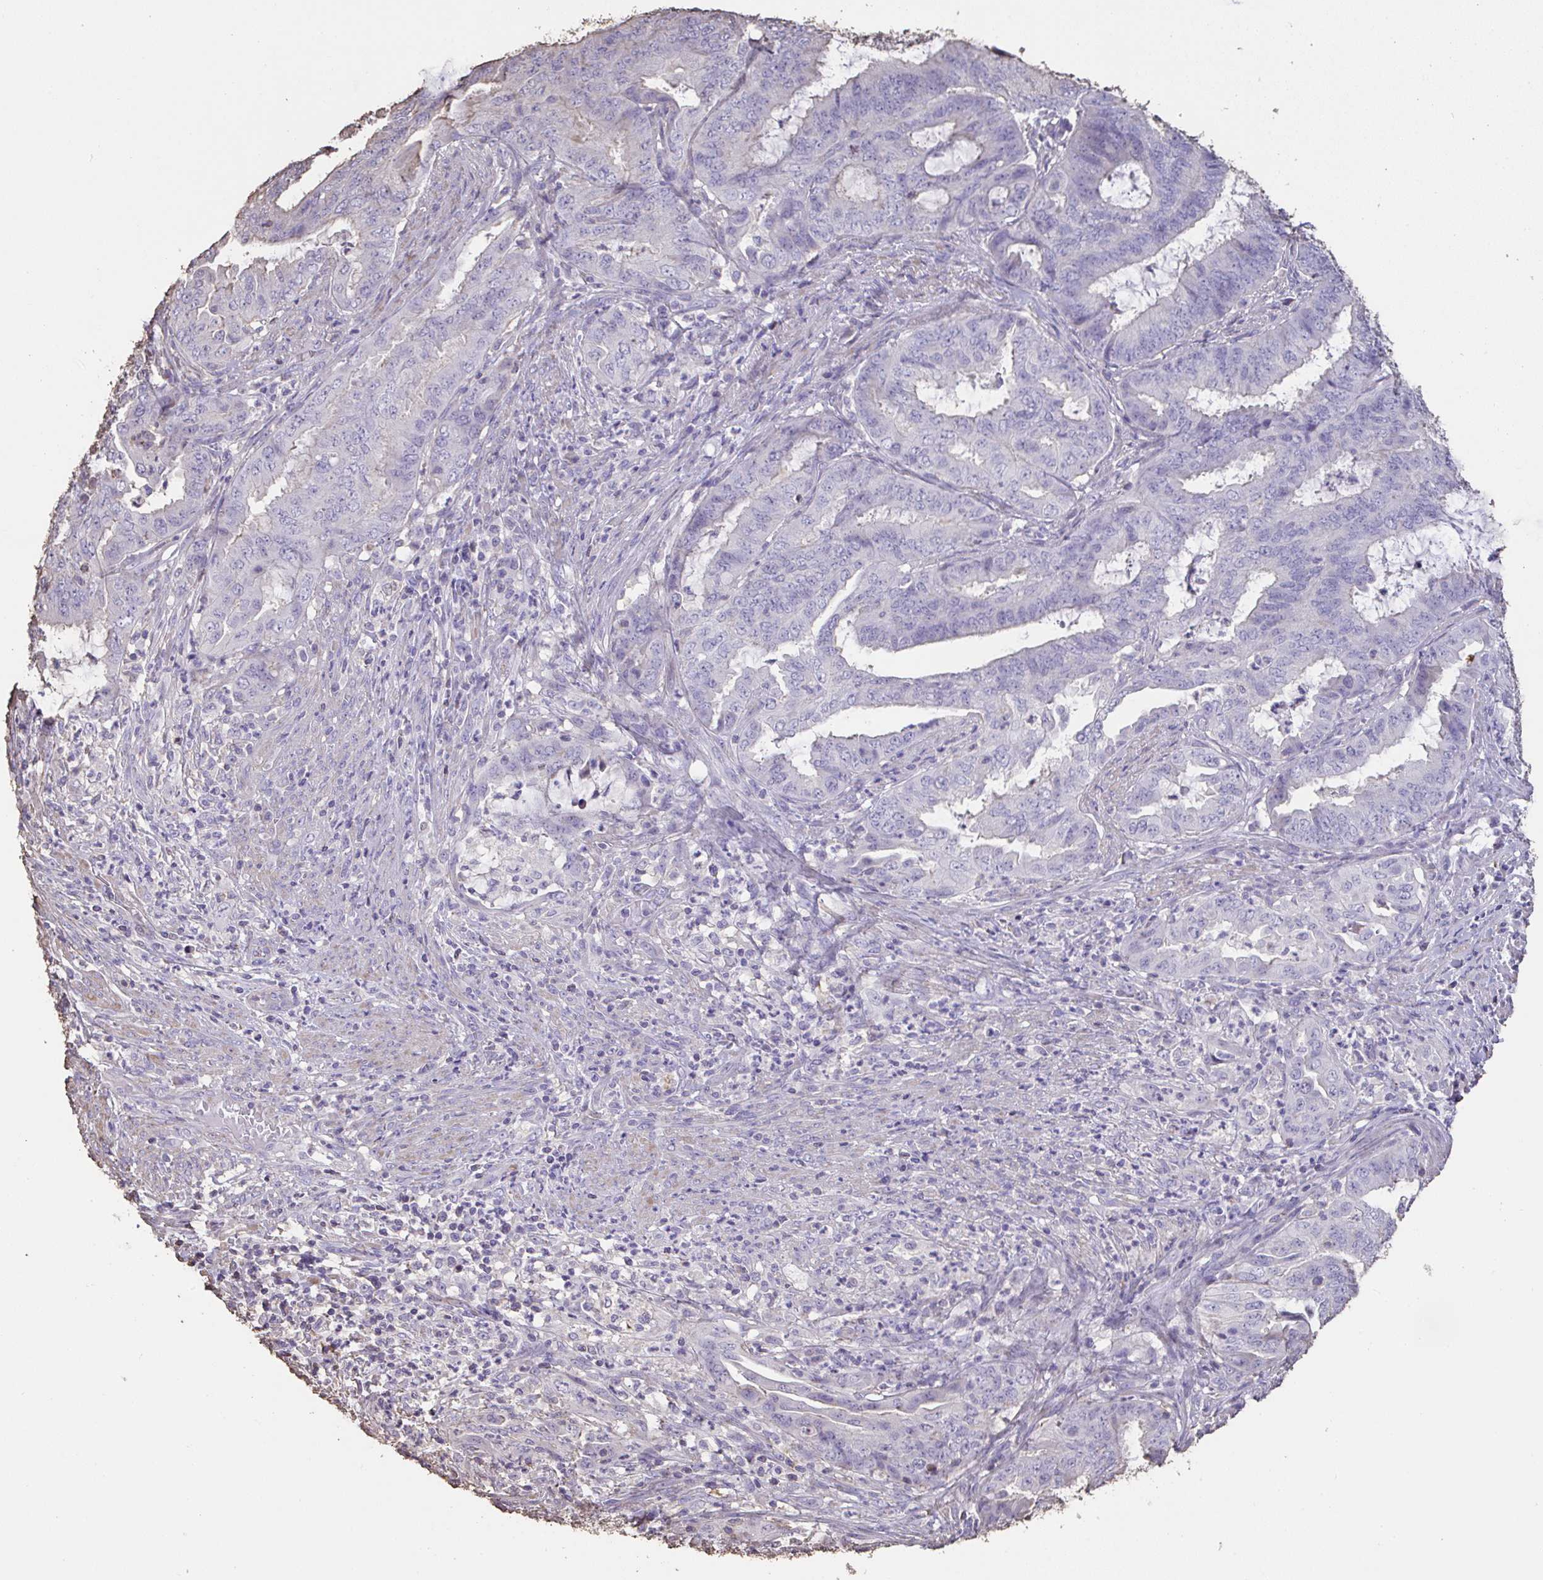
{"staining": {"intensity": "negative", "quantity": "none", "location": "none"}, "tissue": "endometrial cancer", "cell_type": "Tumor cells", "image_type": "cancer", "snomed": [{"axis": "morphology", "description": "Adenocarcinoma, NOS"}, {"axis": "topography", "description": "Endometrium"}], "caption": "Tumor cells are negative for protein expression in human endometrial adenocarcinoma.", "gene": "IL23R", "patient": {"sex": "female", "age": 51}}